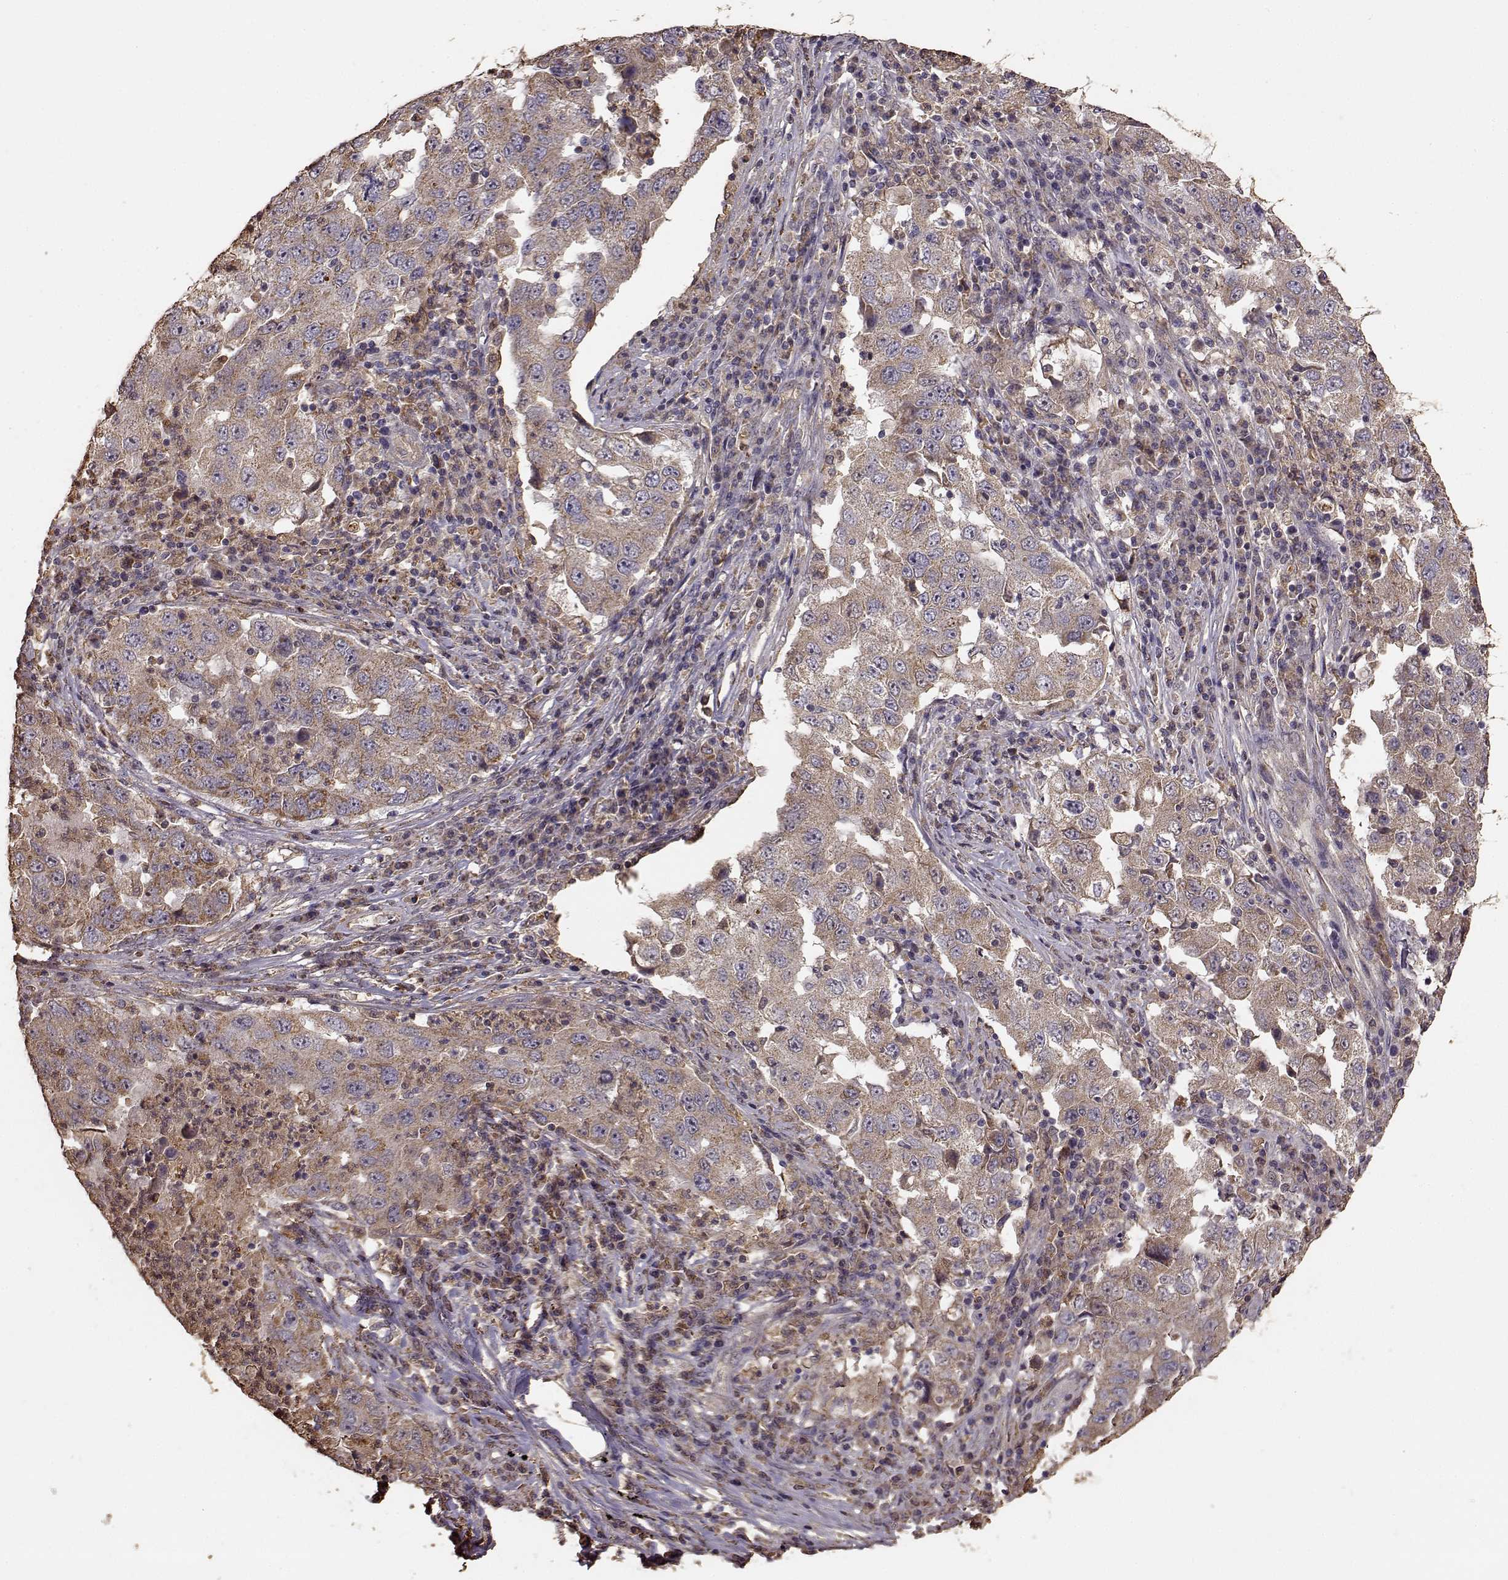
{"staining": {"intensity": "moderate", "quantity": ">75%", "location": "cytoplasmic/membranous"}, "tissue": "lung cancer", "cell_type": "Tumor cells", "image_type": "cancer", "snomed": [{"axis": "morphology", "description": "Adenocarcinoma, NOS"}, {"axis": "topography", "description": "Lung"}], "caption": "Protein positivity by immunohistochemistry displays moderate cytoplasmic/membranous staining in about >75% of tumor cells in lung adenocarcinoma.", "gene": "PTGES2", "patient": {"sex": "male", "age": 73}}